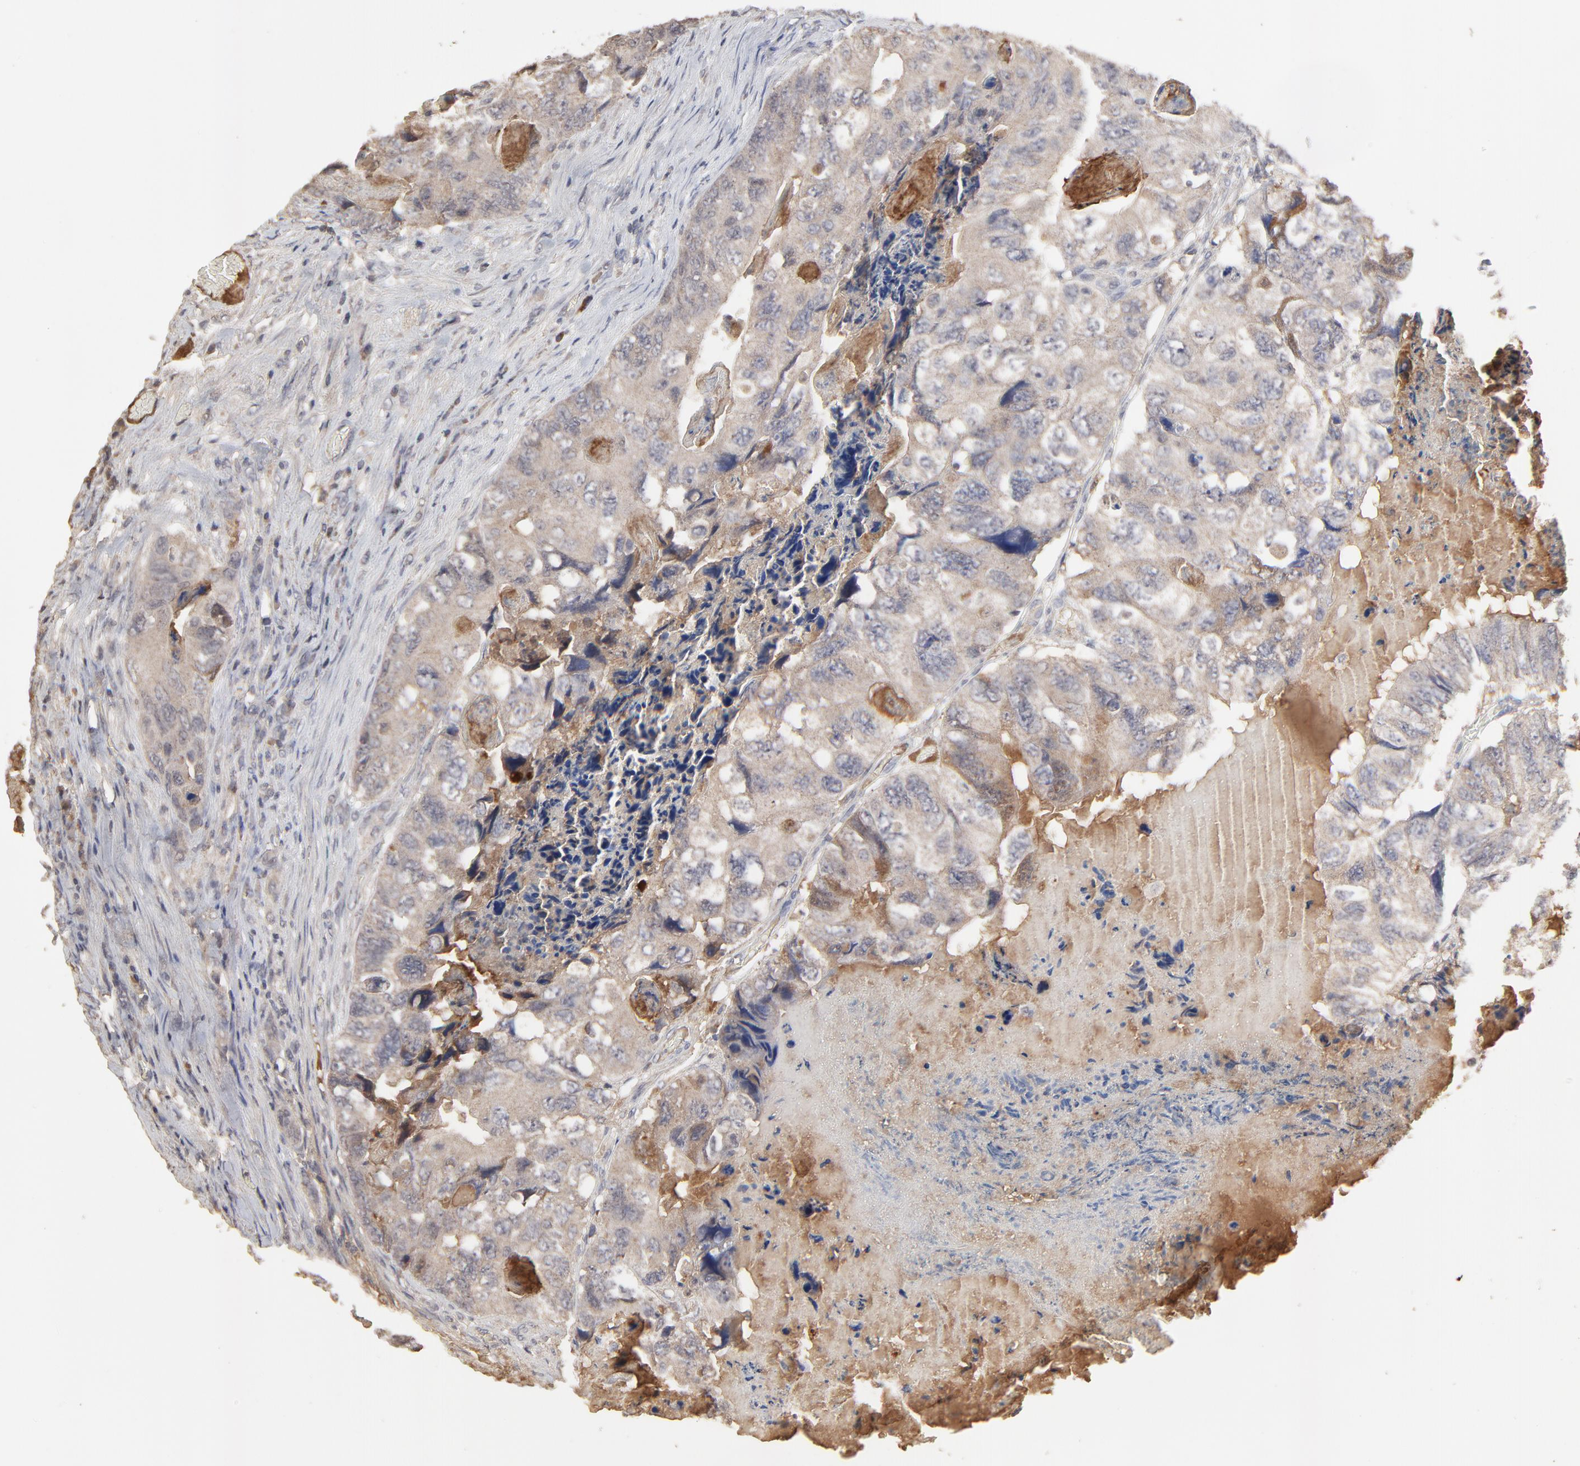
{"staining": {"intensity": "weak", "quantity": ">75%", "location": "cytoplasmic/membranous"}, "tissue": "colorectal cancer", "cell_type": "Tumor cells", "image_type": "cancer", "snomed": [{"axis": "morphology", "description": "Adenocarcinoma, NOS"}, {"axis": "topography", "description": "Rectum"}], "caption": "A micrograph of human colorectal cancer (adenocarcinoma) stained for a protein displays weak cytoplasmic/membranous brown staining in tumor cells.", "gene": "VPREB3", "patient": {"sex": "female", "age": 82}}